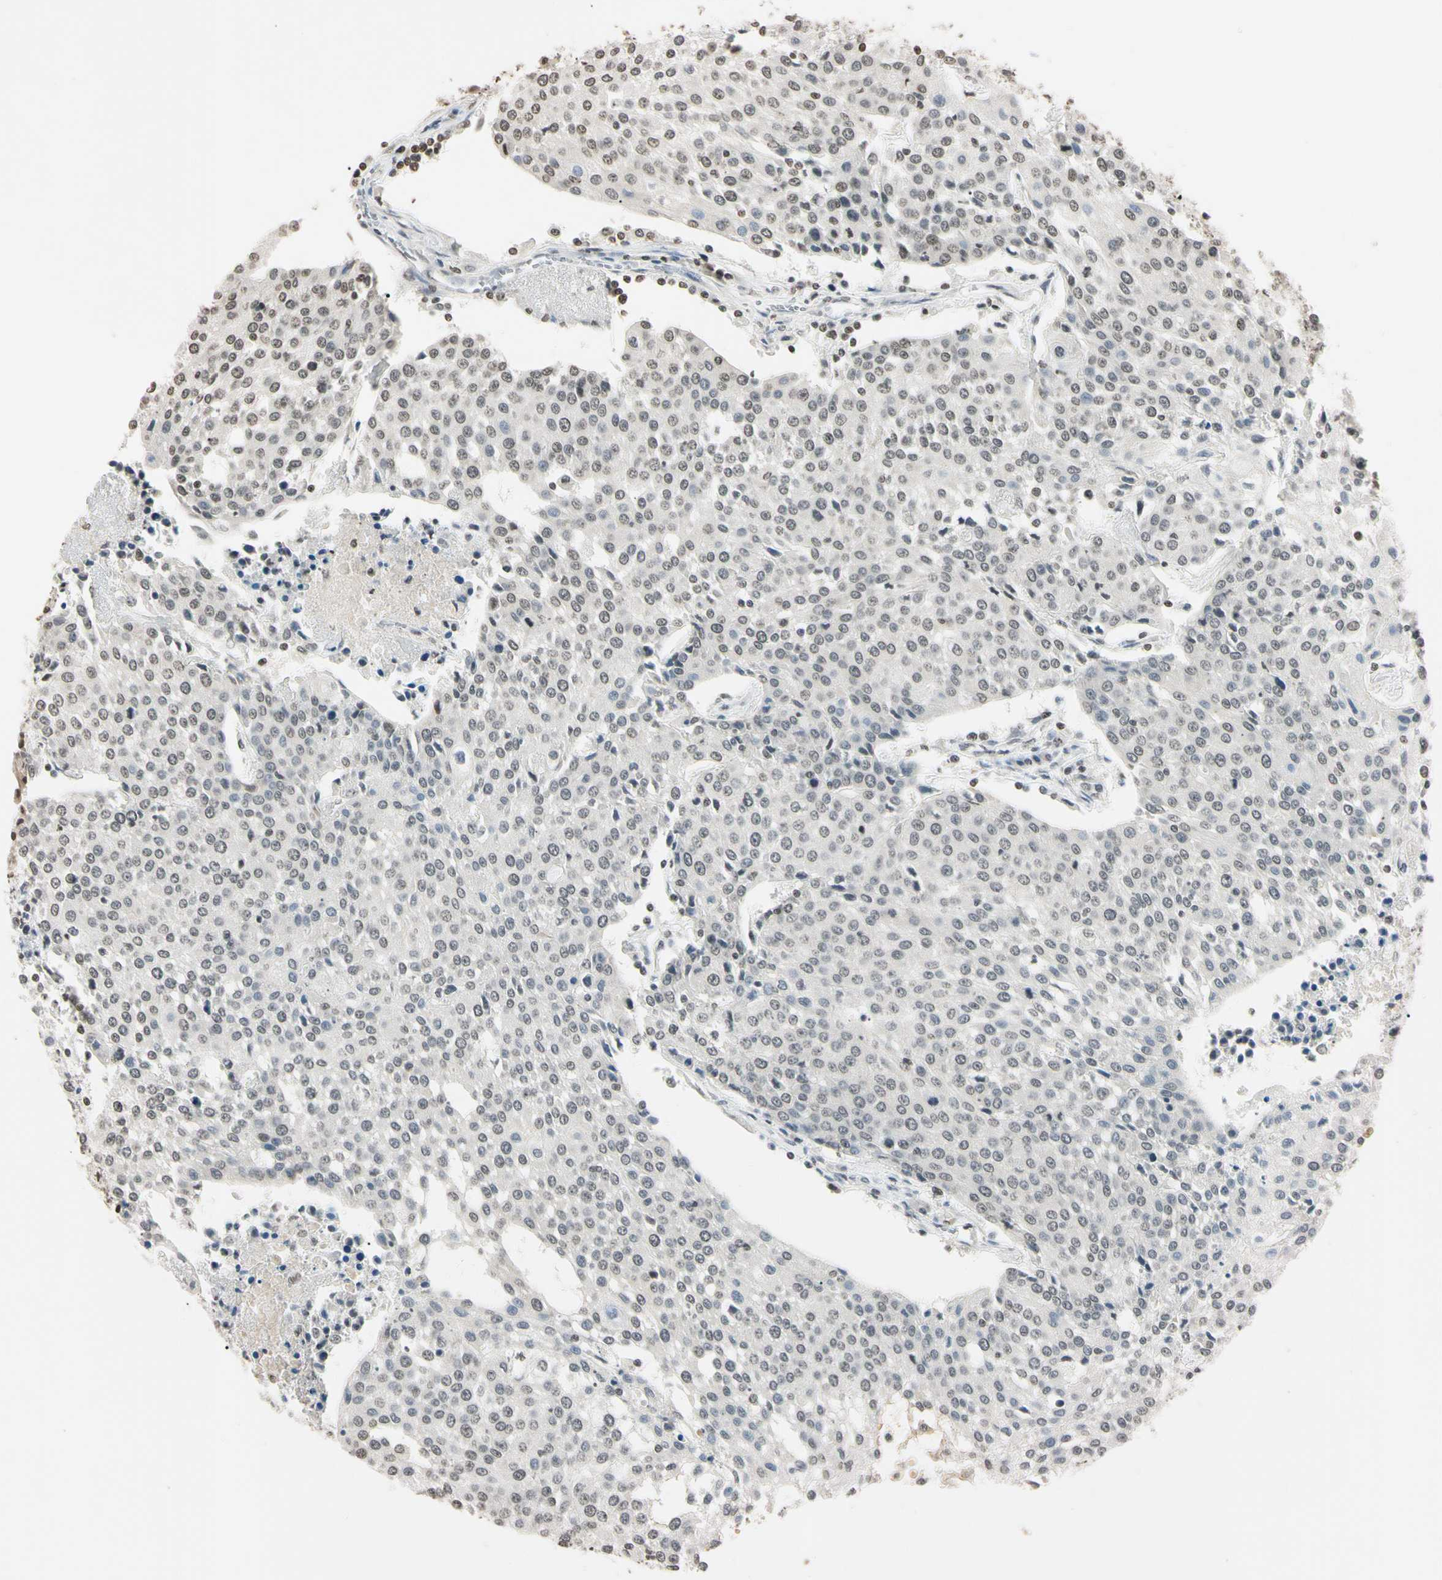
{"staining": {"intensity": "weak", "quantity": "25%-75%", "location": "nuclear"}, "tissue": "urothelial cancer", "cell_type": "Tumor cells", "image_type": "cancer", "snomed": [{"axis": "morphology", "description": "Urothelial carcinoma, High grade"}, {"axis": "topography", "description": "Urinary bladder"}], "caption": "Tumor cells exhibit low levels of weak nuclear positivity in about 25%-75% of cells in human urothelial carcinoma (high-grade). Ihc stains the protein in brown and the nuclei are stained blue.", "gene": "CDC45", "patient": {"sex": "female", "age": 85}}